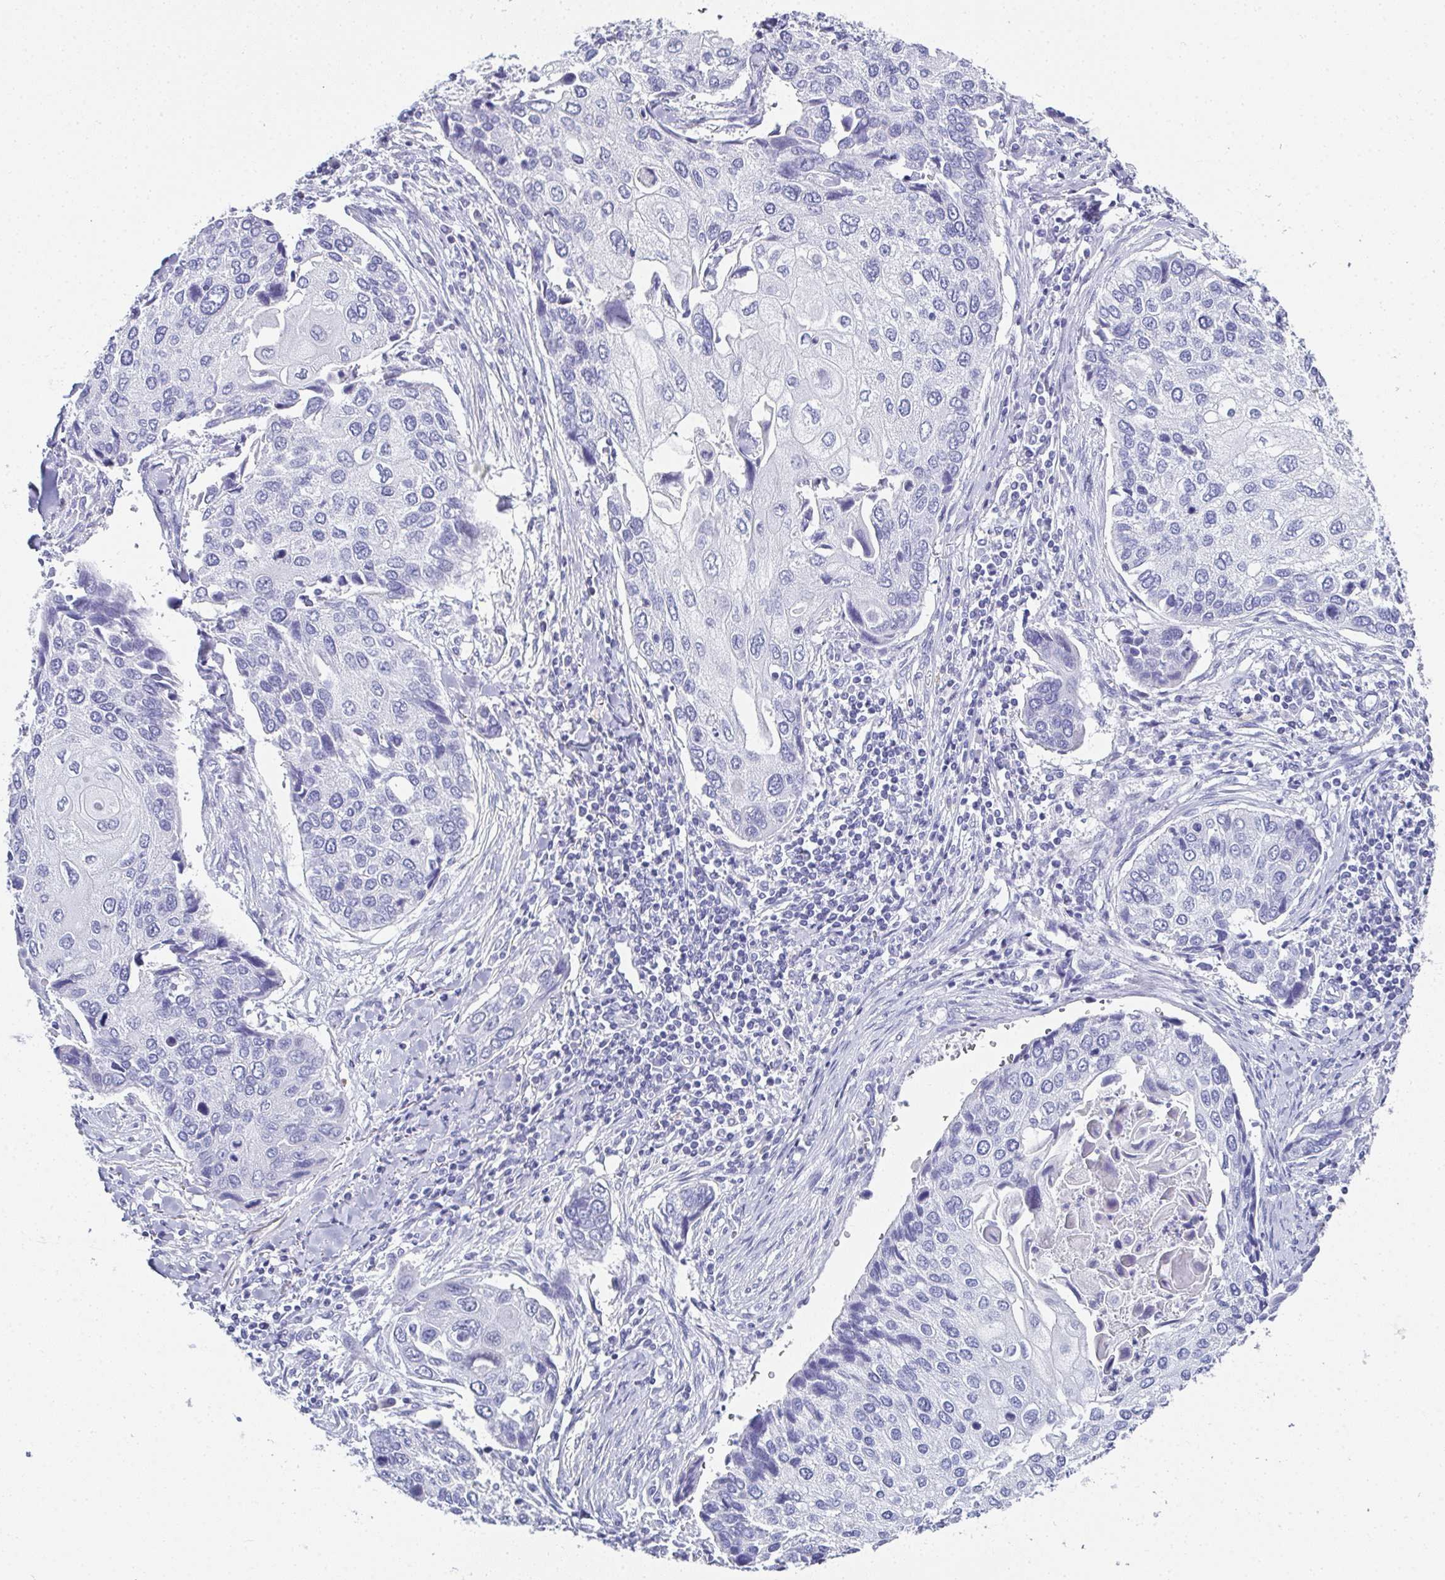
{"staining": {"intensity": "negative", "quantity": "none", "location": "none"}, "tissue": "lung cancer", "cell_type": "Tumor cells", "image_type": "cancer", "snomed": [{"axis": "morphology", "description": "Squamous cell carcinoma, NOS"}, {"axis": "morphology", "description": "Squamous cell carcinoma, metastatic, NOS"}, {"axis": "topography", "description": "Lung"}], "caption": "This histopathology image is of lung cancer stained with IHC to label a protein in brown with the nuclei are counter-stained blue. There is no expression in tumor cells. The staining is performed using DAB (3,3'-diaminobenzidine) brown chromogen with nuclei counter-stained in using hematoxylin.", "gene": "SYCP1", "patient": {"sex": "male", "age": 63}}